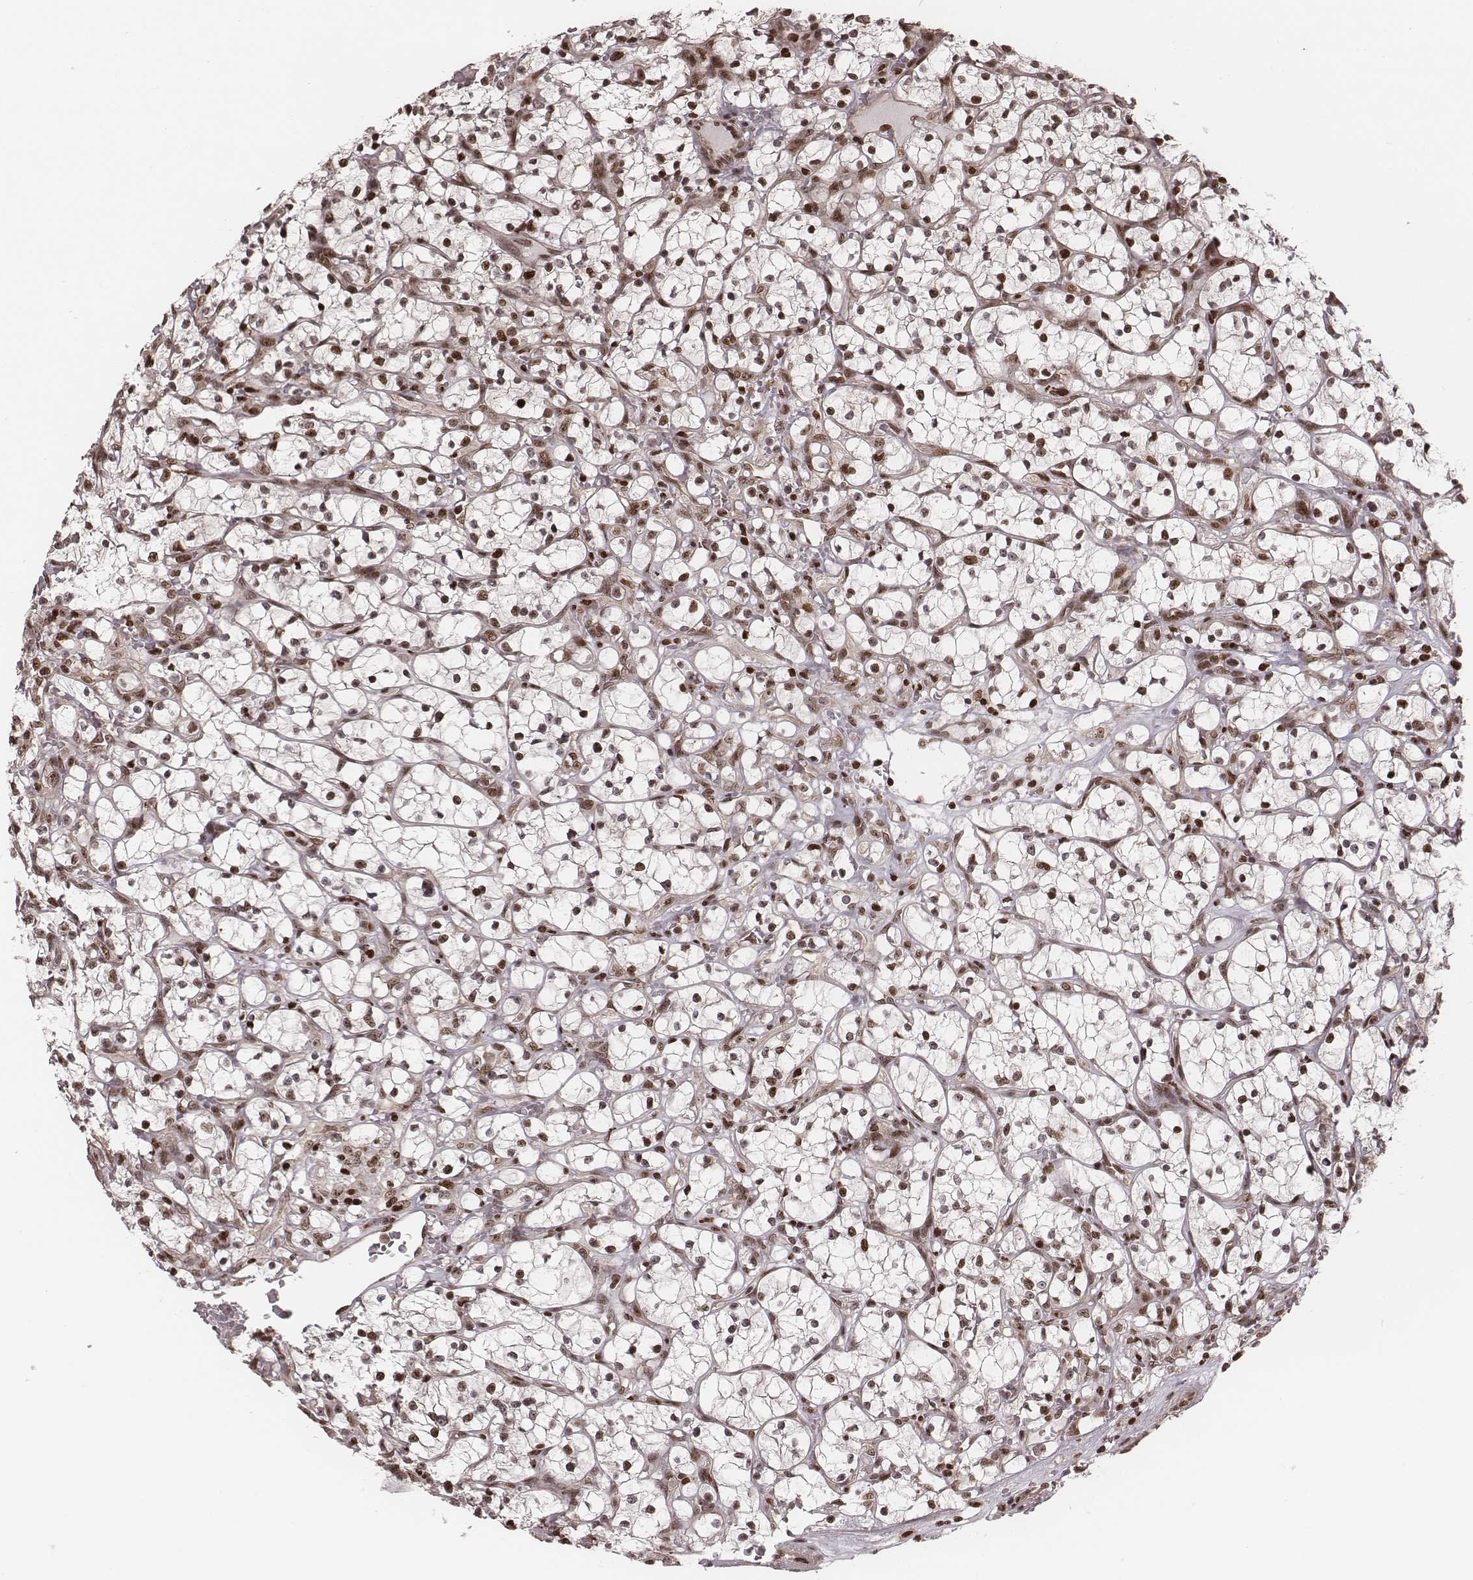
{"staining": {"intensity": "weak", "quantity": "25%-75%", "location": "nuclear"}, "tissue": "renal cancer", "cell_type": "Tumor cells", "image_type": "cancer", "snomed": [{"axis": "morphology", "description": "Adenocarcinoma, NOS"}, {"axis": "topography", "description": "Kidney"}], "caption": "DAB (3,3'-diaminobenzidine) immunohistochemical staining of renal cancer reveals weak nuclear protein staining in approximately 25%-75% of tumor cells. (Stains: DAB (3,3'-diaminobenzidine) in brown, nuclei in blue, Microscopy: brightfield microscopy at high magnification).", "gene": "VRK3", "patient": {"sex": "female", "age": 64}}